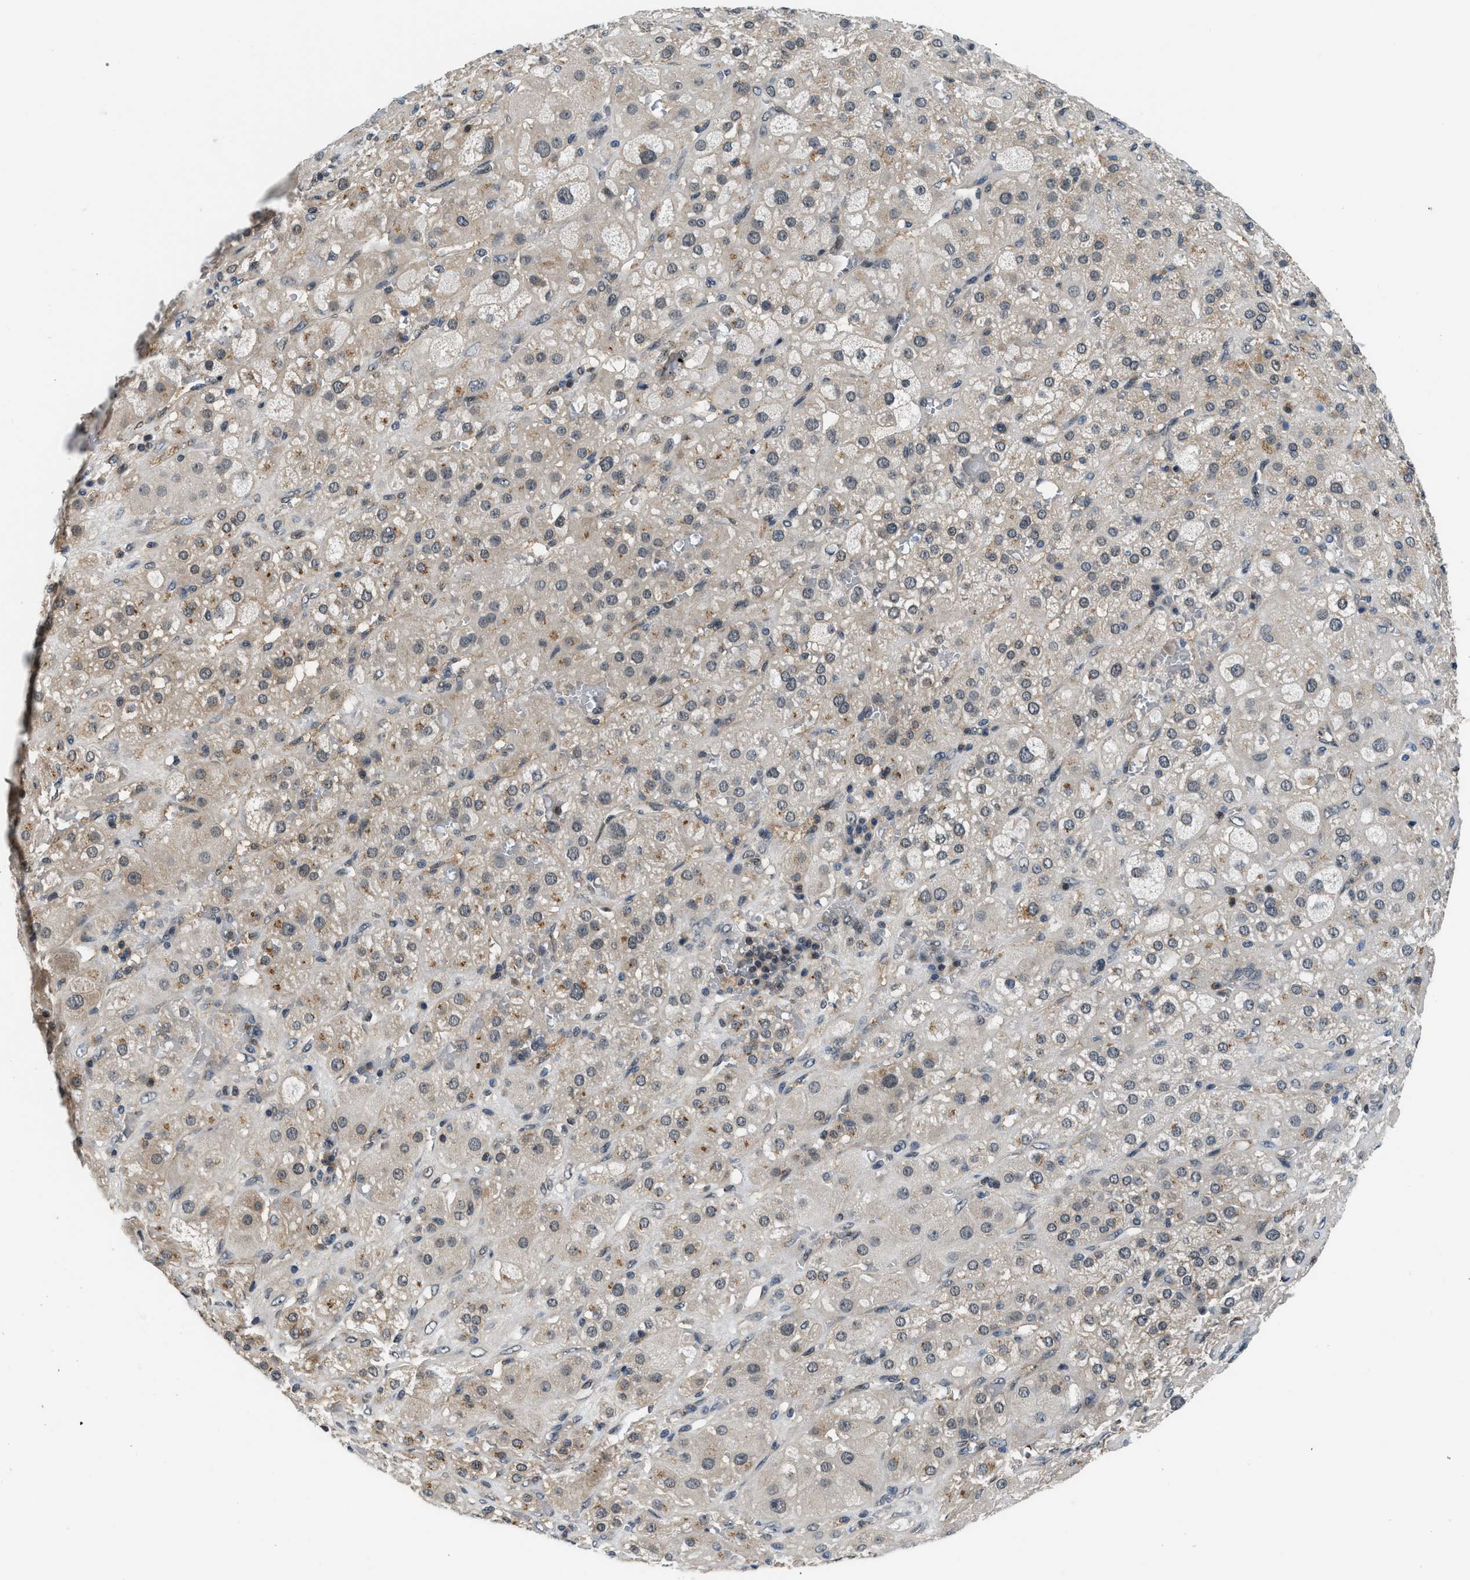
{"staining": {"intensity": "moderate", "quantity": "25%-75%", "location": "nuclear"}, "tissue": "adrenal gland", "cell_type": "Glandular cells", "image_type": "normal", "snomed": [{"axis": "morphology", "description": "Normal tissue, NOS"}, {"axis": "topography", "description": "Adrenal gland"}], "caption": "Immunohistochemical staining of benign human adrenal gland shows 25%-75% levels of moderate nuclear protein staining in about 25%-75% of glandular cells. The protein of interest is stained brown, and the nuclei are stained in blue (DAB (3,3'-diaminobenzidine) IHC with brightfield microscopy, high magnification).", "gene": "MTMR1", "patient": {"sex": "female", "age": 47}}